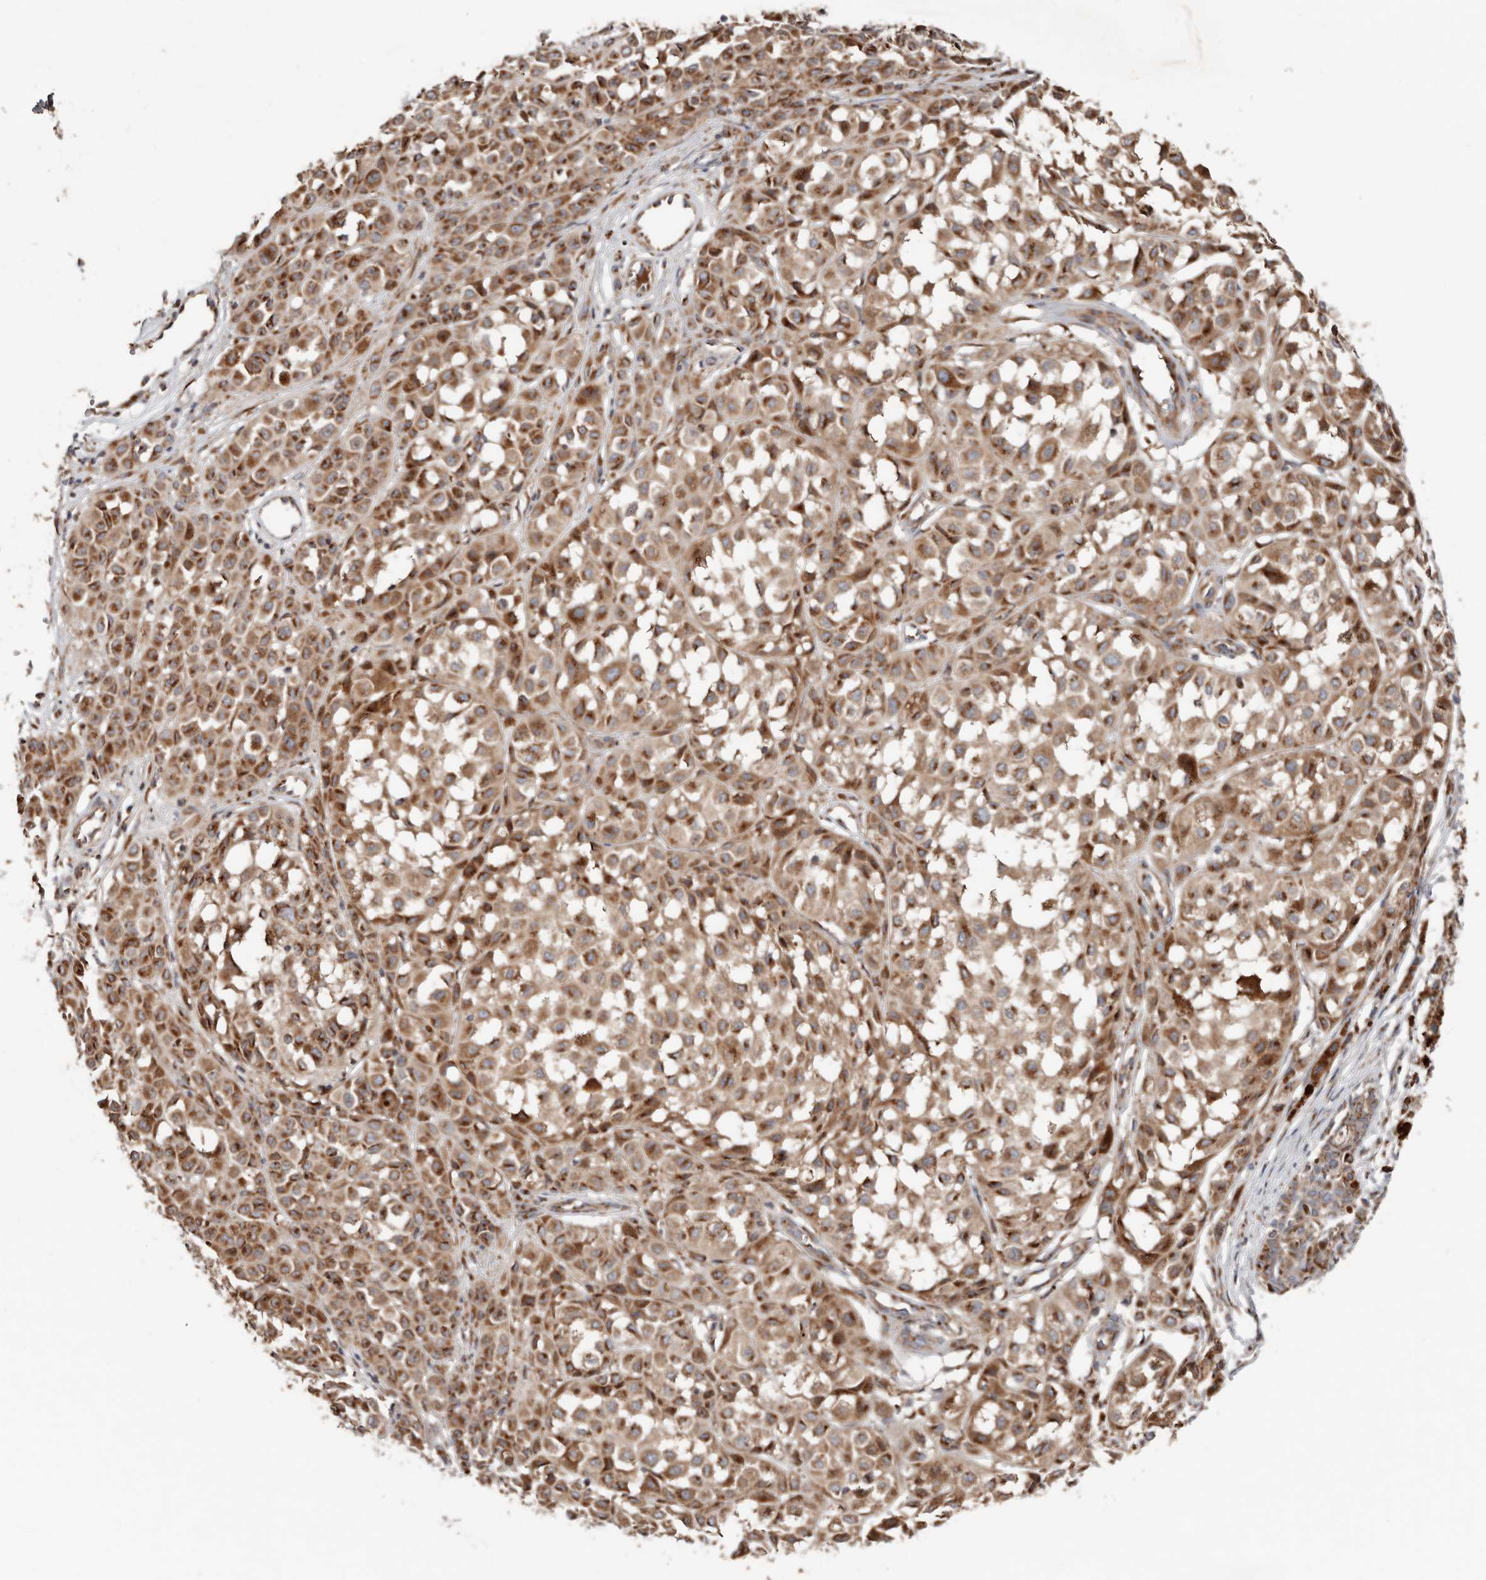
{"staining": {"intensity": "moderate", "quantity": ">75%", "location": "cytoplasmic/membranous"}, "tissue": "melanoma", "cell_type": "Tumor cells", "image_type": "cancer", "snomed": [{"axis": "morphology", "description": "Malignant melanoma, NOS"}, {"axis": "topography", "description": "Skin of leg"}], "caption": "A photomicrograph of melanoma stained for a protein reveals moderate cytoplasmic/membranous brown staining in tumor cells. Using DAB (brown) and hematoxylin (blue) stains, captured at high magnification using brightfield microscopy.", "gene": "COG1", "patient": {"sex": "female", "age": 72}}